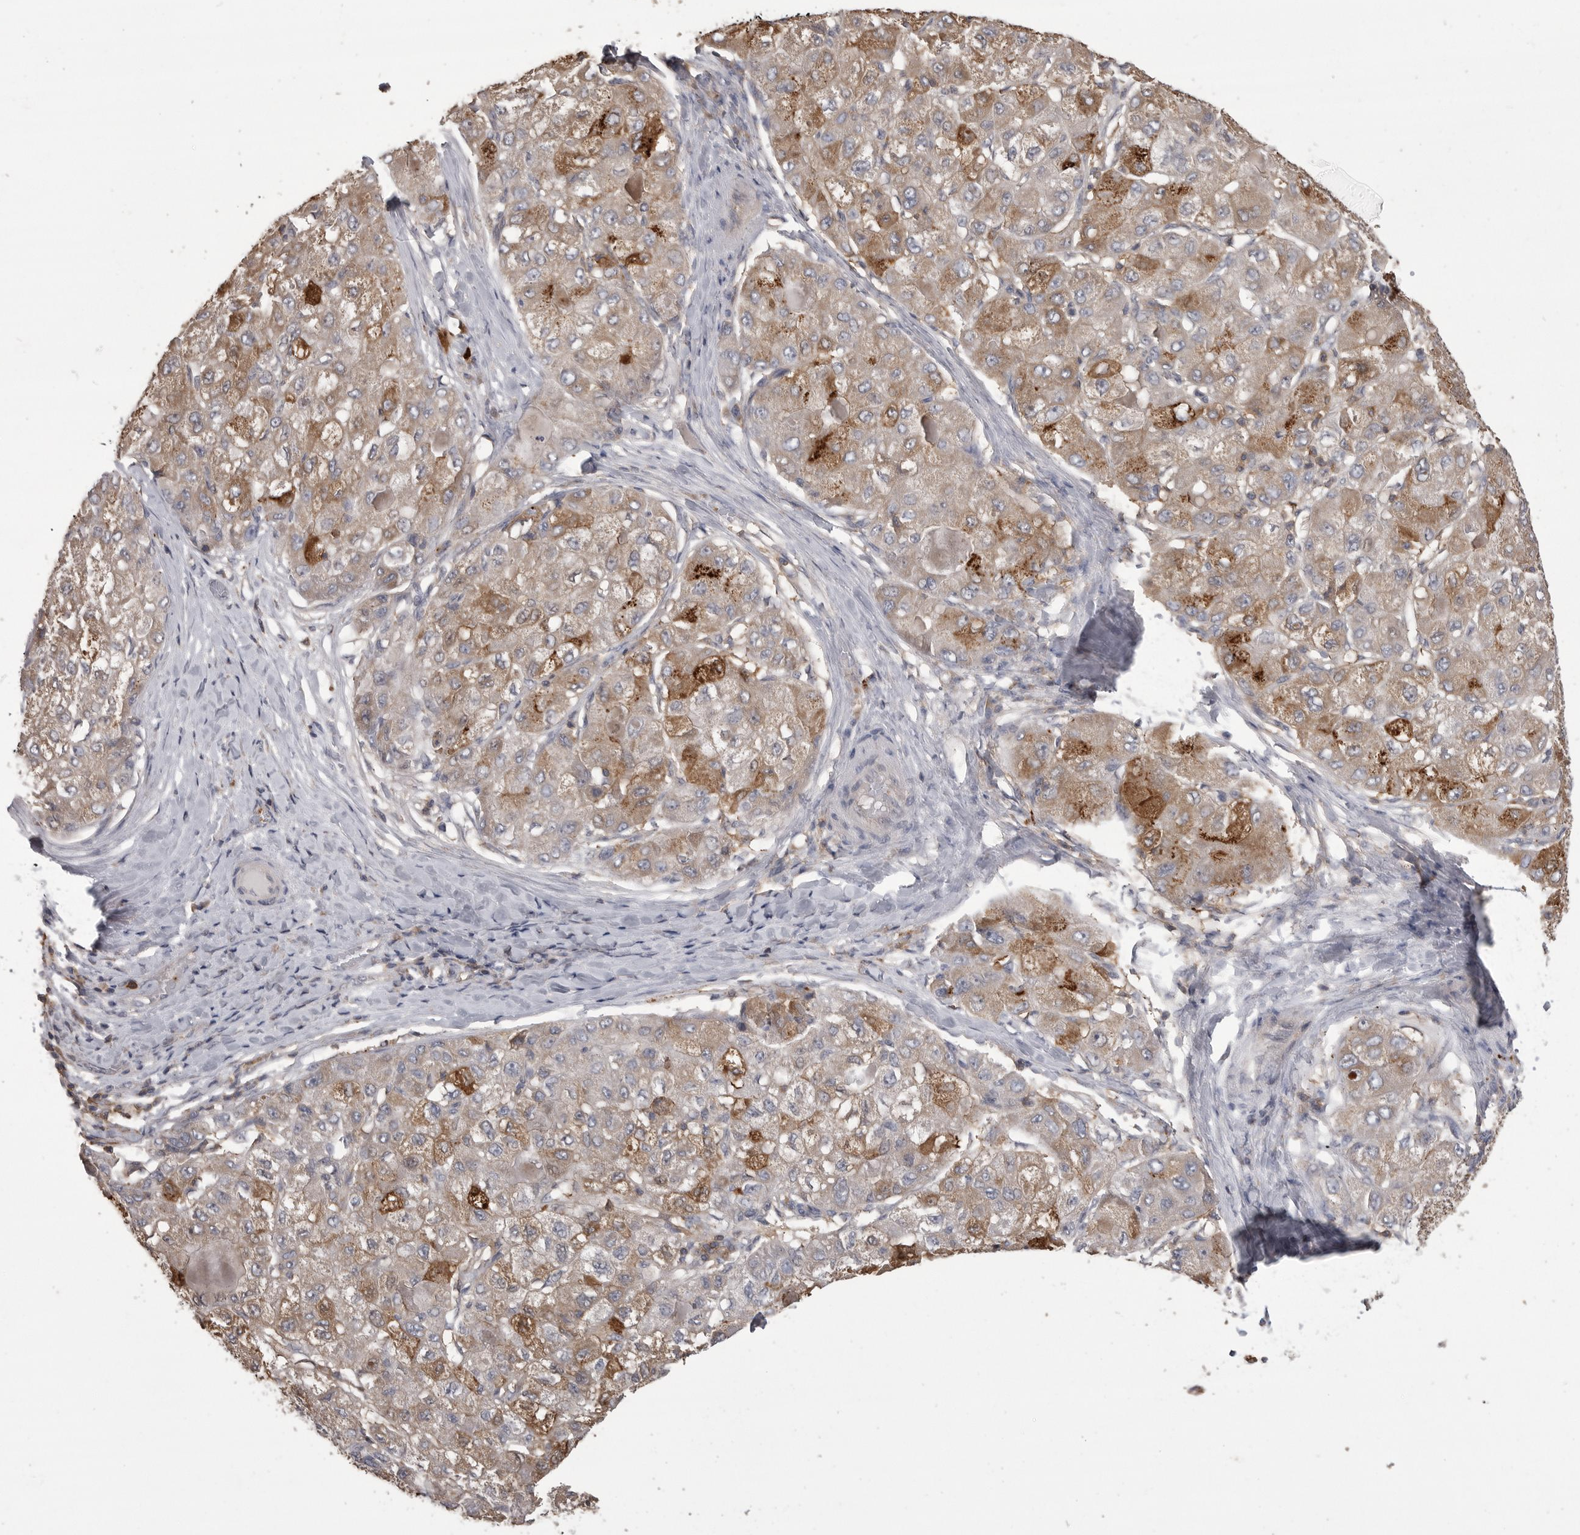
{"staining": {"intensity": "moderate", "quantity": ">75%", "location": "cytoplasmic/membranous"}, "tissue": "liver cancer", "cell_type": "Tumor cells", "image_type": "cancer", "snomed": [{"axis": "morphology", "description": "Carcinoma, Hepatocellular, NOS"}, {"axis": "topography", "description": "Liver"}], "caption": "Hepatocellular carcinoma (liver) stained with DAB IHC shows medium levels of moderate cytoplasmic/membranous expression in about >75% of tumor cells.", "gene": "CMTM6", "patient": {"sex": "male", "age": 80}}